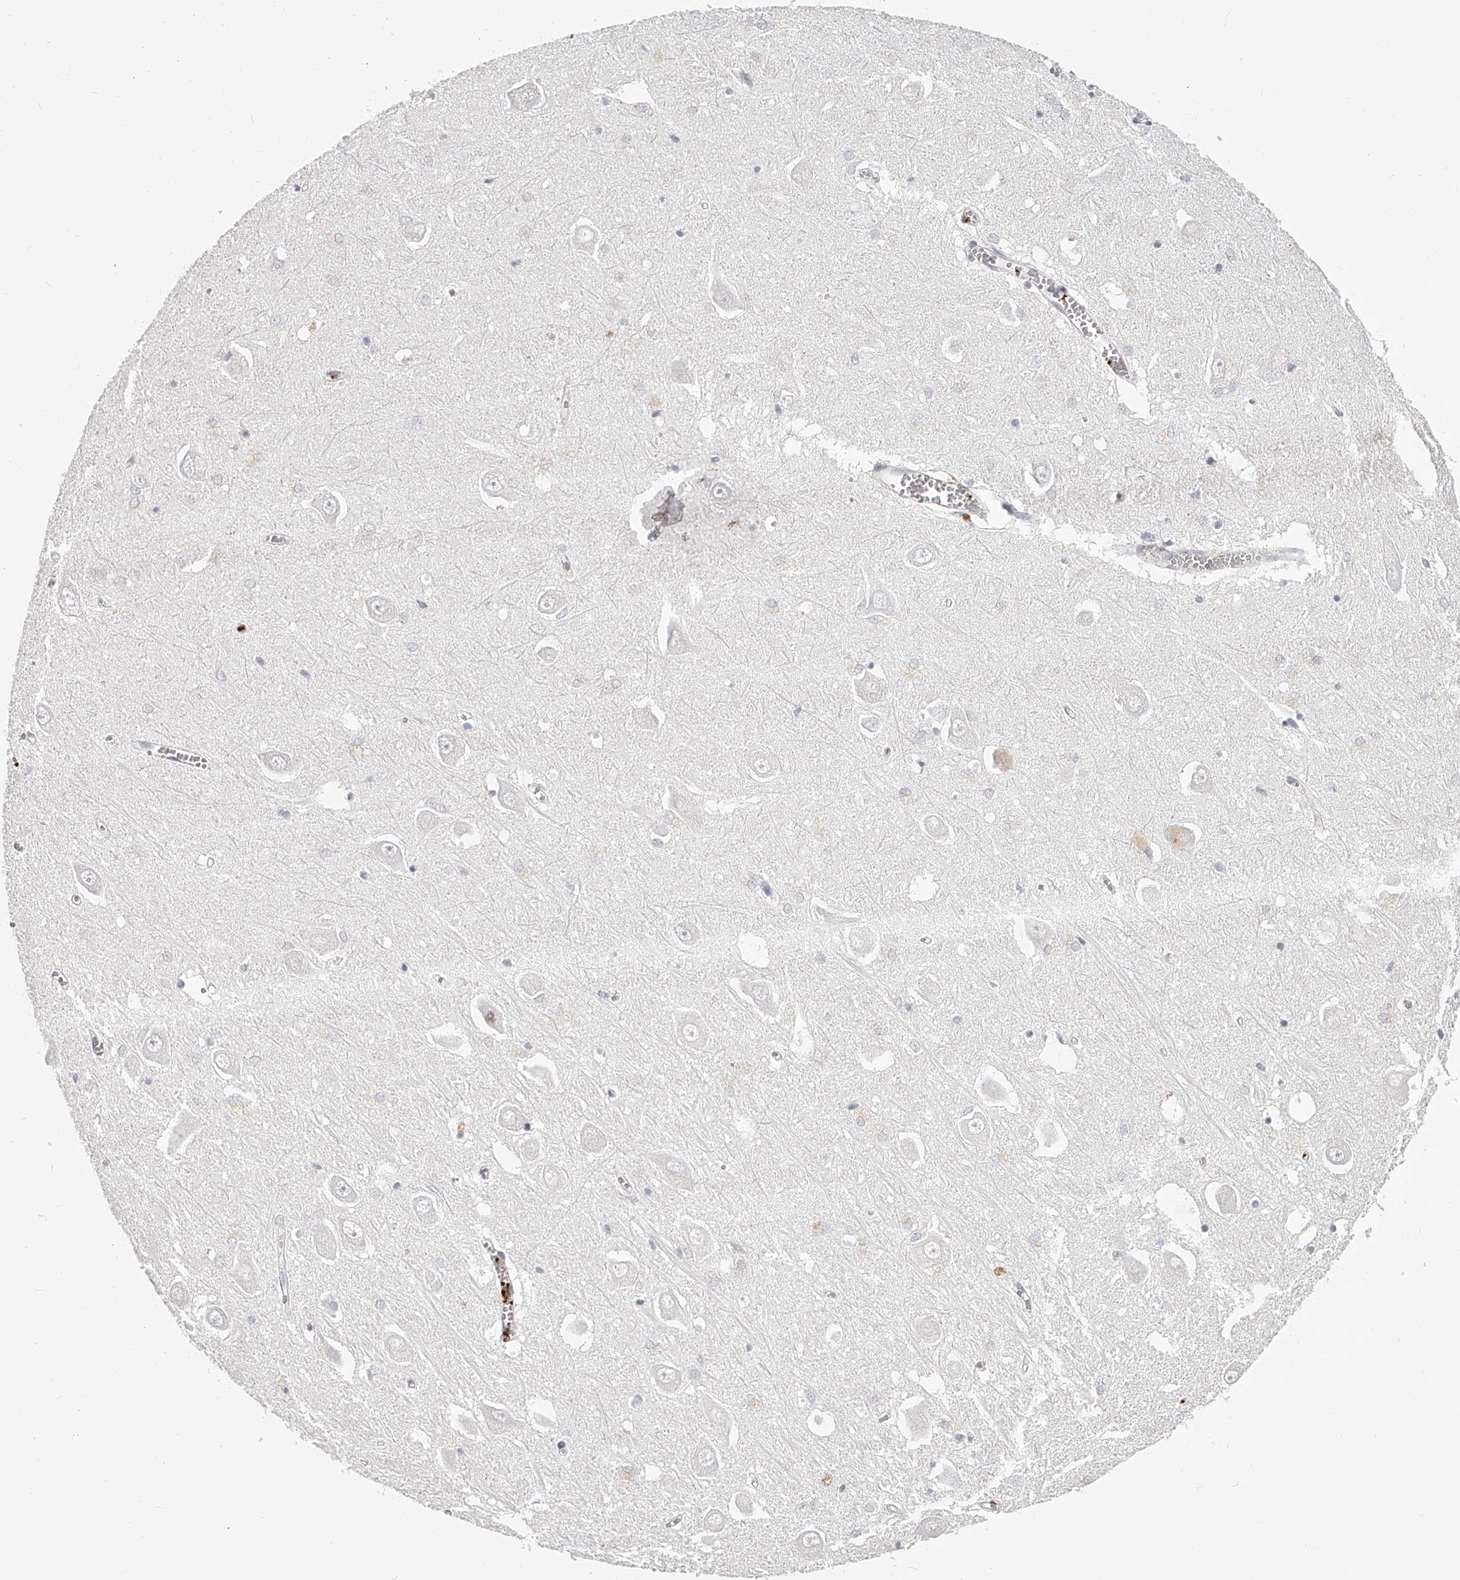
{"staining": {"intensity": "negative", "quantity": "none", "location": "none"}, "tissue": "hippocampus", "cell_type": "Glial cells", "image_type": "normal", "snomed": [{"axis": "morphology", "description": "Normal tissue, NOS"}, {"axis": "topography", "description": "Hippocampus"}], "caption": "Photomicrograph shows no protein expression in glial cells of benign hippocampus. (DAB IHC with hematoxylin counter stain).", "gene": "ITGB3", "patient": {"sex": "male", "age": 70}}